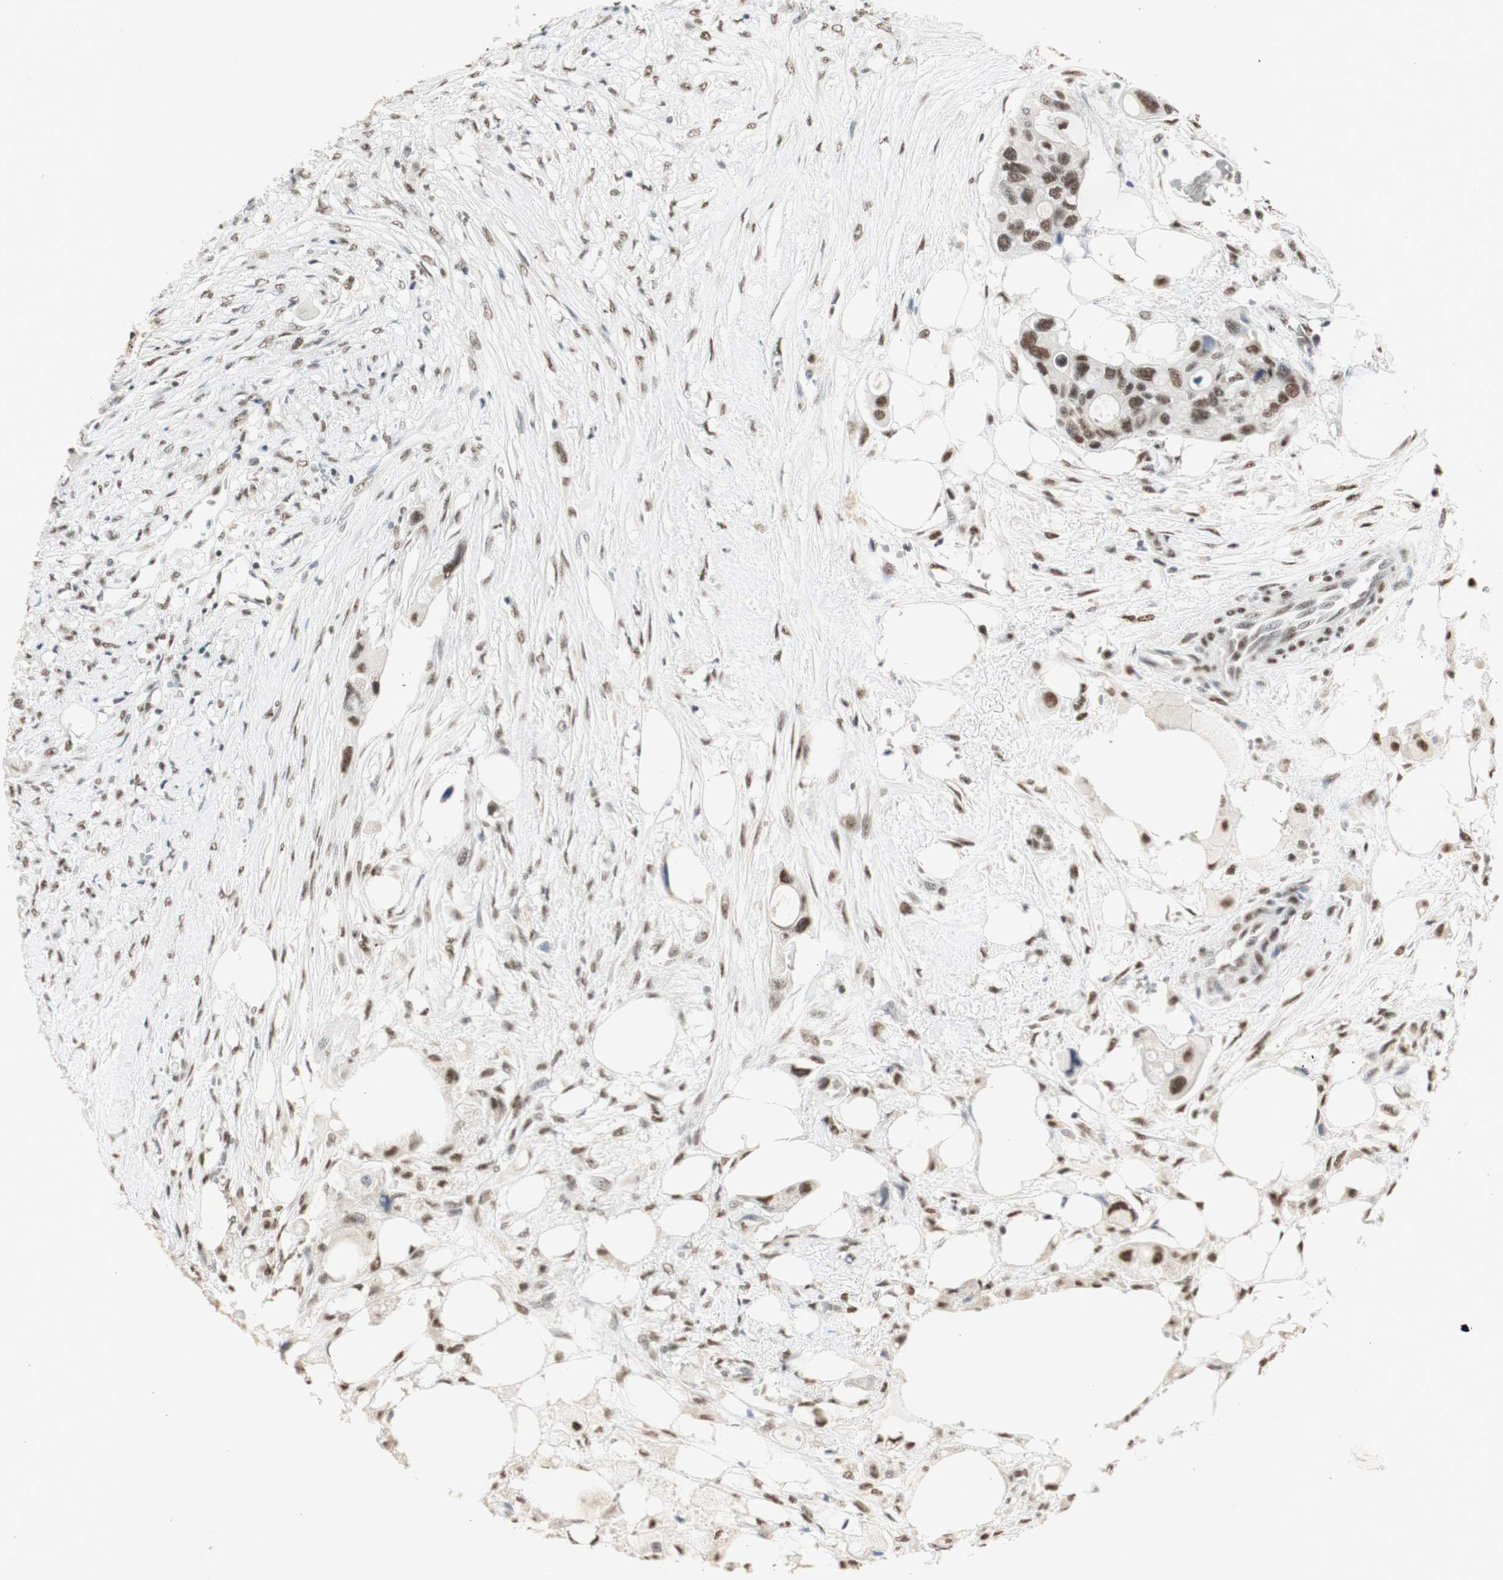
{"staining": {"intensity": "moderate", "quantity": ">75%", "location": "nuclear"}, "tissue": "colorectal cancer", "cell_type": "Tumor cells", "image_type": "cancer", "snomed": [{"axis": "morphology", "description": "Adenocarcinoma, NOS"}, {"axis": "topography", "description": "Colon"}], "caption": "A brown stain highlights moderate nuclear staining of a protein in colorectal cancer tumor cells. (DAB (3,3'-diaminobenzidine) IHC, brown staining for protein, blue staining for nuclei).", "gene": "SNRPB", "patient": {"sex": "female", "age": 57}}